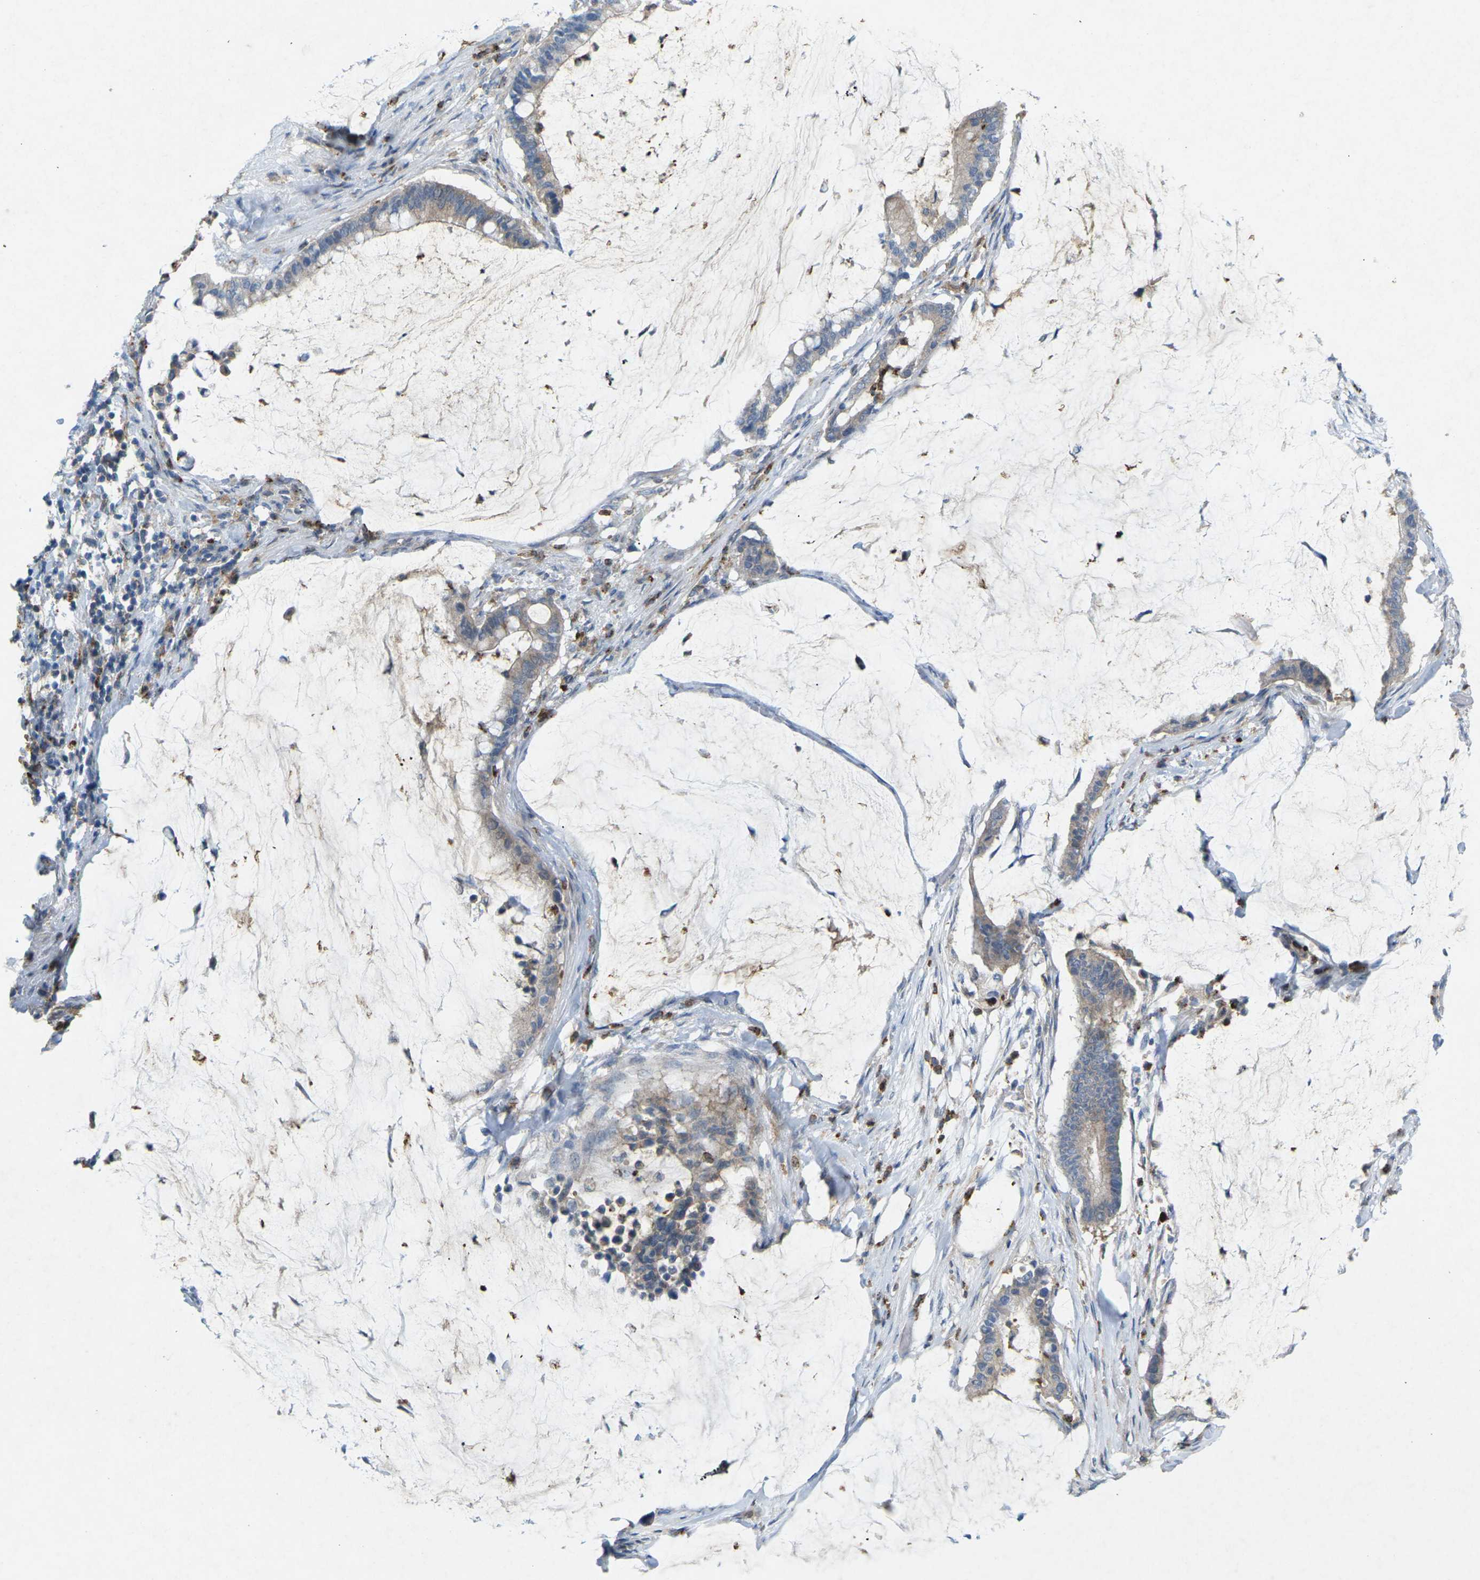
{"staining": {"intensity": "weak", "quantity": "25%-75%", "location": "cytoplasmic/membranous"}, "tissue": "pancreatic cancer", "cell_type": "Tumor cells", "image_type": "cancer", "snomed": [{"axis": "morphology", "description": "Adenocarcinoma, NOS"}, {"axis": "topography", "description": "Pancreas"}], "caption": "A photomicrograph showing weak cytoplasmic/membranous expression in approximately 25%-75% of tumor cells in pancreatic cancer, as visualized by brown immunohistochemical staining.", "gene": "STK11", "patient": {"sex": "male", "age": 41}}